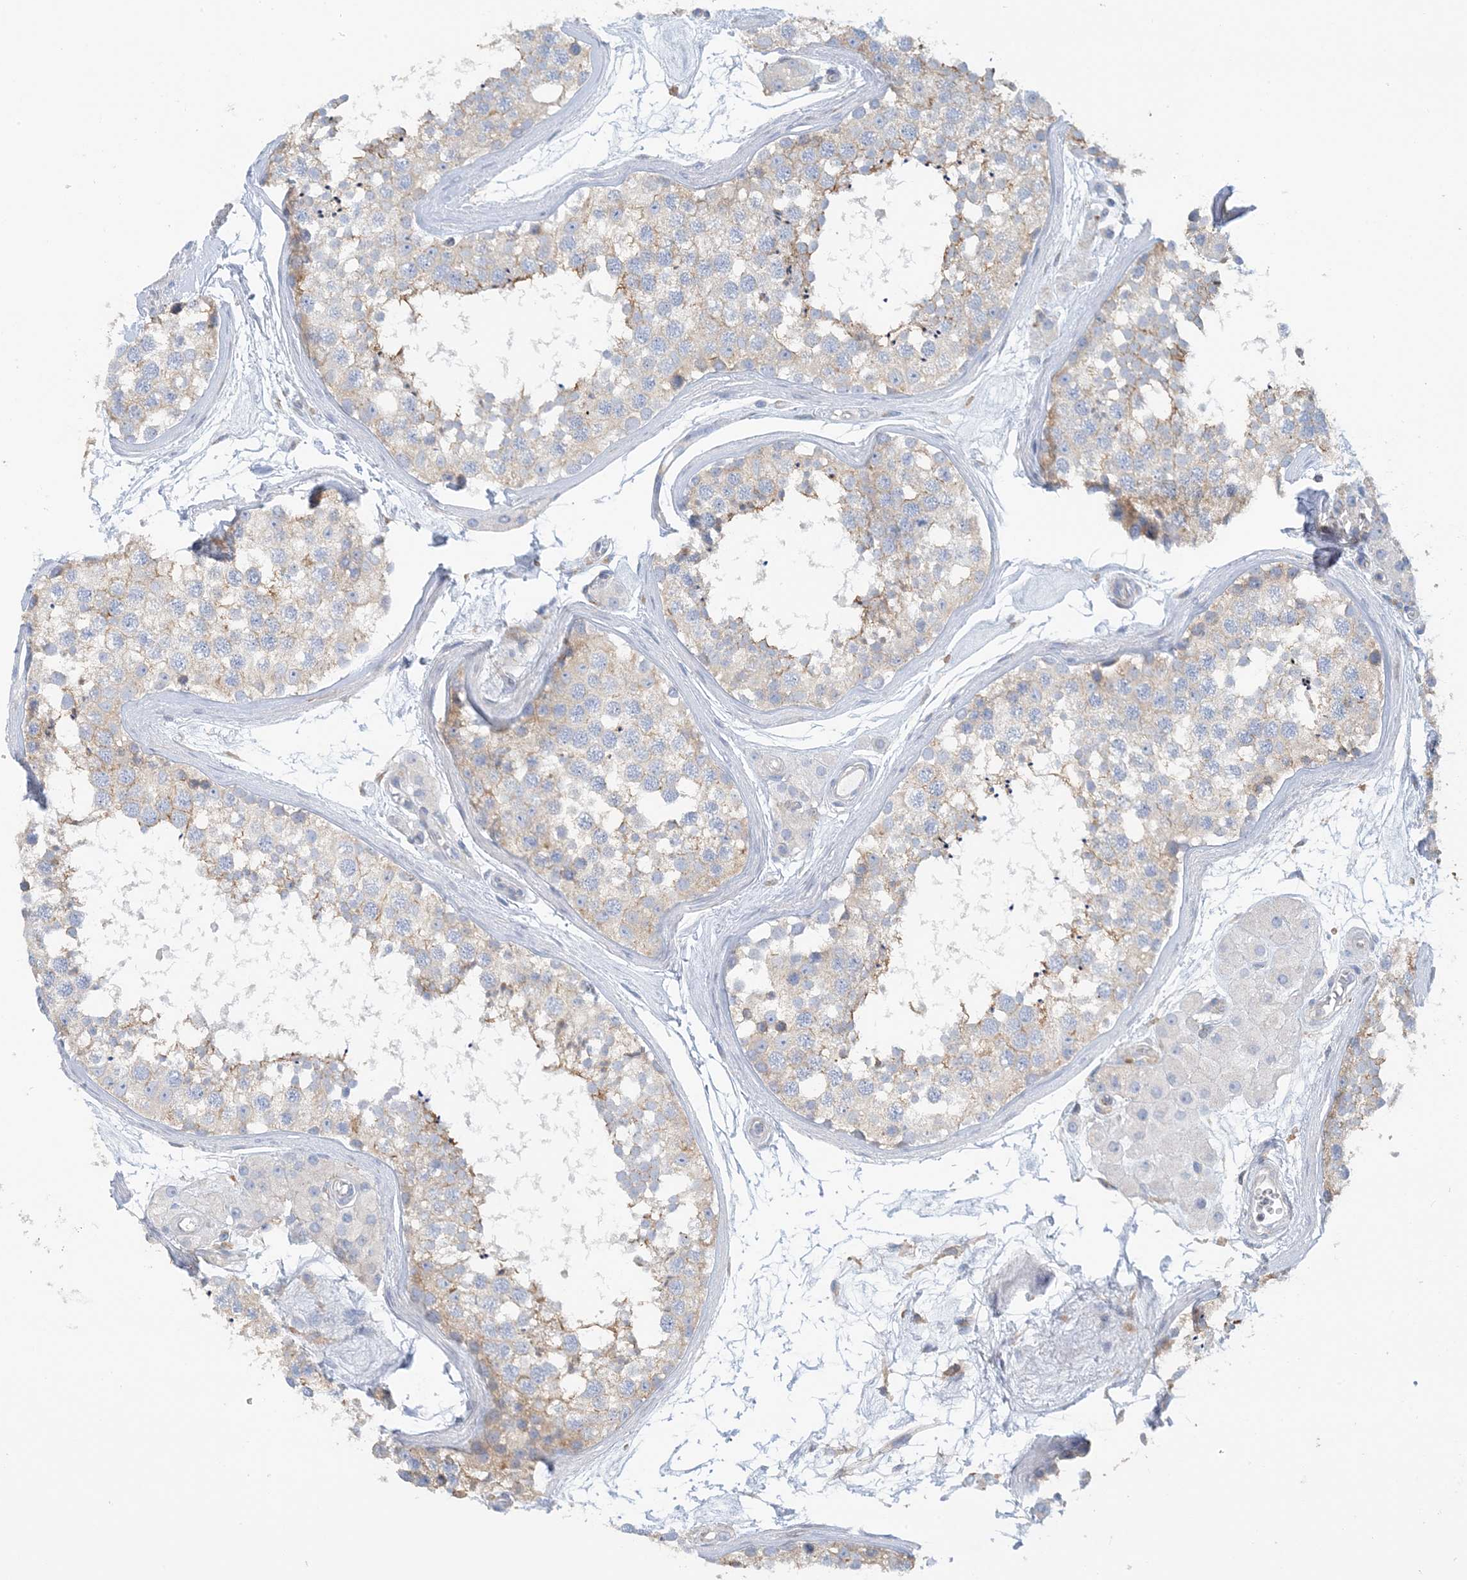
{"staining": {"intensity": "weak", "quantity": "25%-75%", "location": "cytoplasmic/membranous"}, "tissue": "testis", "cell_type": "Cells in seminiferous ducts", "image_type": "normal", "snomed": [{"axis": "morphology", "description": "Normal tissue, NOS"}, {"axis": "topography", "description": "Testis"}], "caption": "Immunohistochemistry of normal human testis displays low levels of weak cytoplasmic/membranous expression in approximately 25%-75% of cells in seminiferous ducts.", "gene": "CALHM5", "patient": {"sex": "male", "age": 56}}